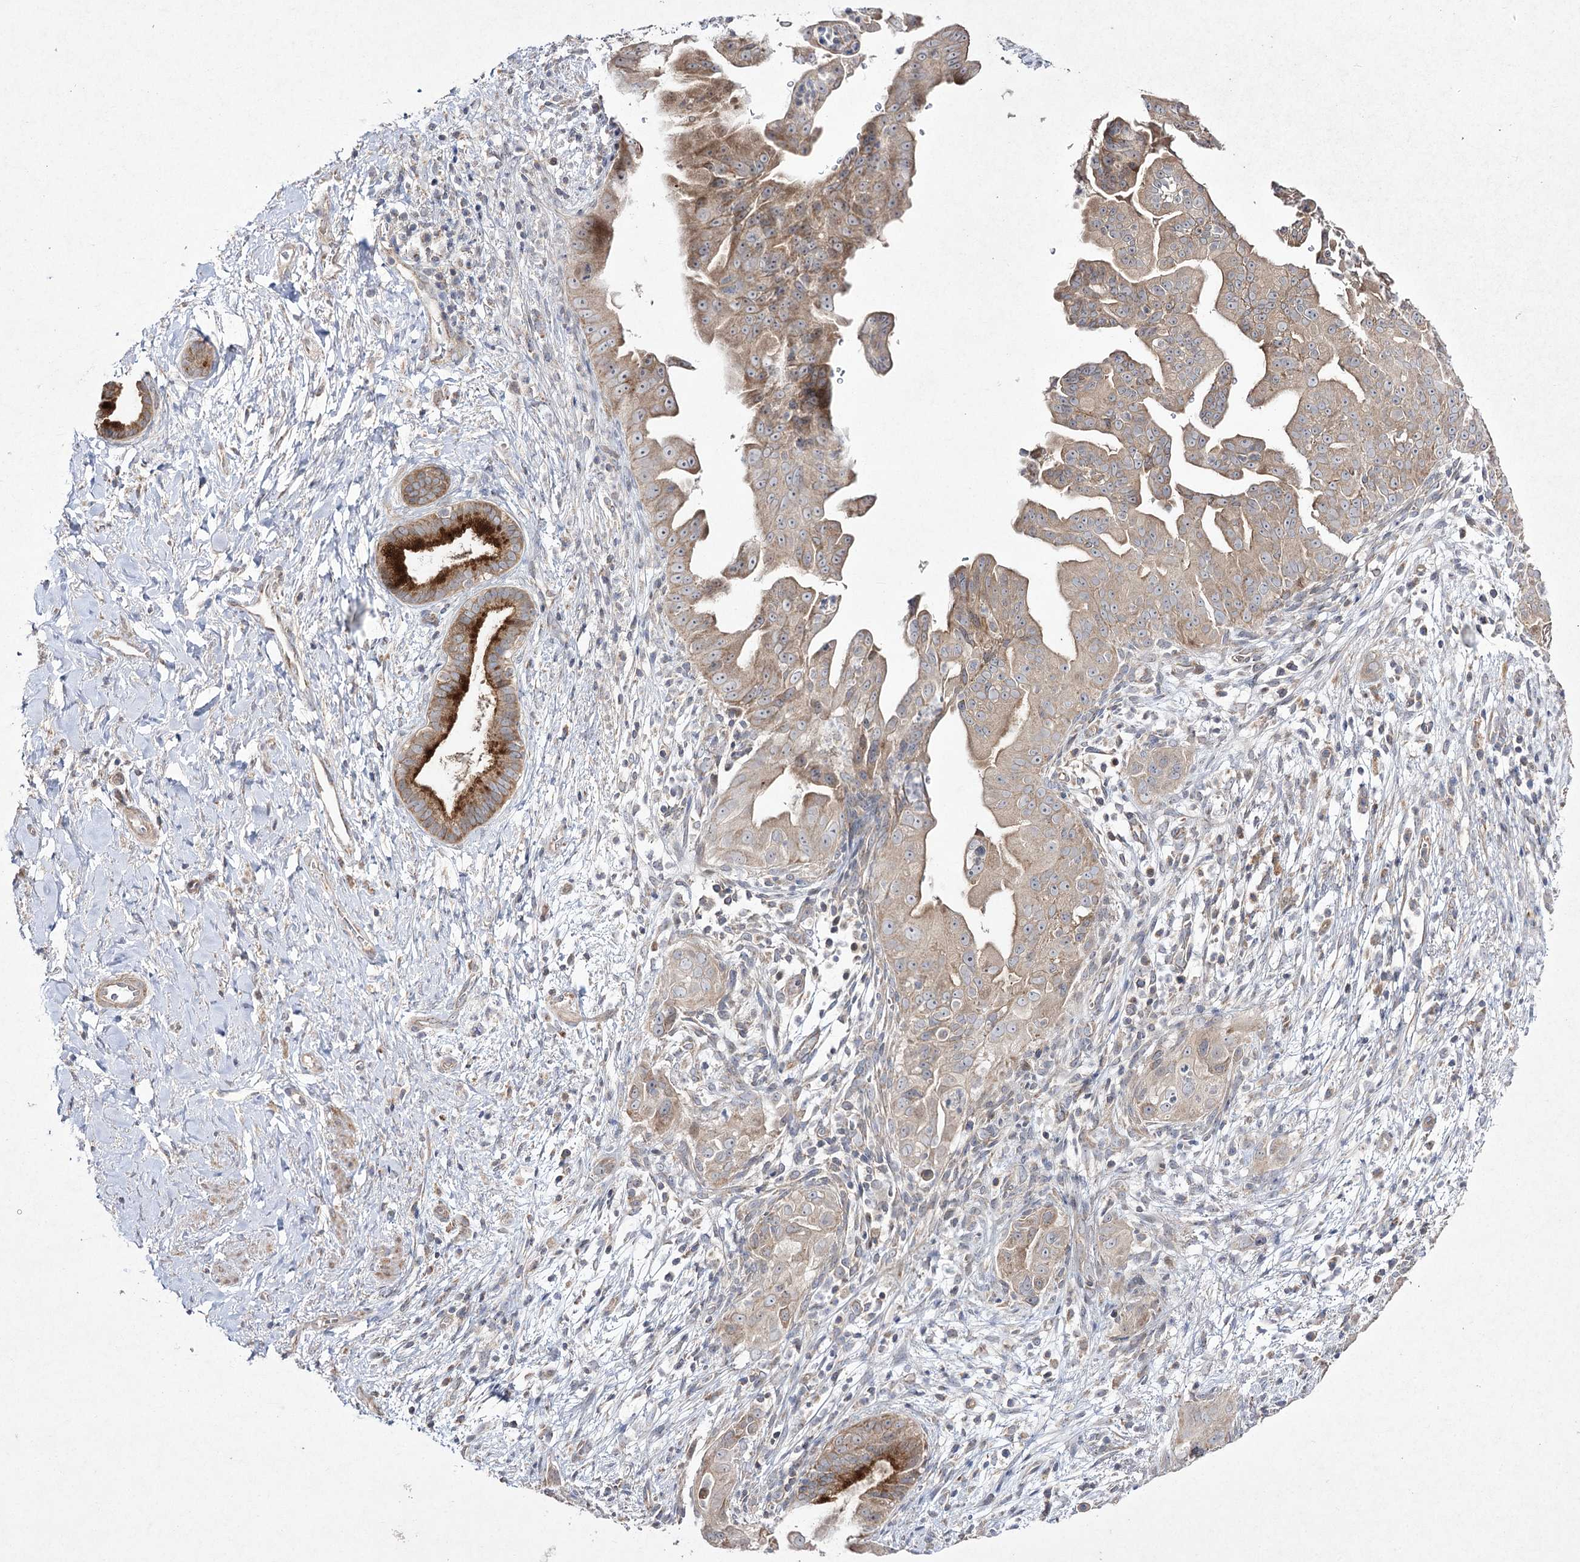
{"staining": {"intensity": "moderate", "quantity": ">75%", "location": "cytoplasmic/membranous"}, "tissue": "pancreatic cancer", "cell_type": "Tumor cells", "image_type": "cancer", "snomed": [{"axis": "morphology", "description": "Adenocarcinoma, NOS"}, {"axis": "topography", "description": "Pancreas"}], "caption": "Moderate cytoplasmic/membranous protein staining is appreciated in about >75% of tumor cells in adenocarcinoma (pancreatic).", "gene": "FANCL", "patient": {"sex": "female", "age": 78}}